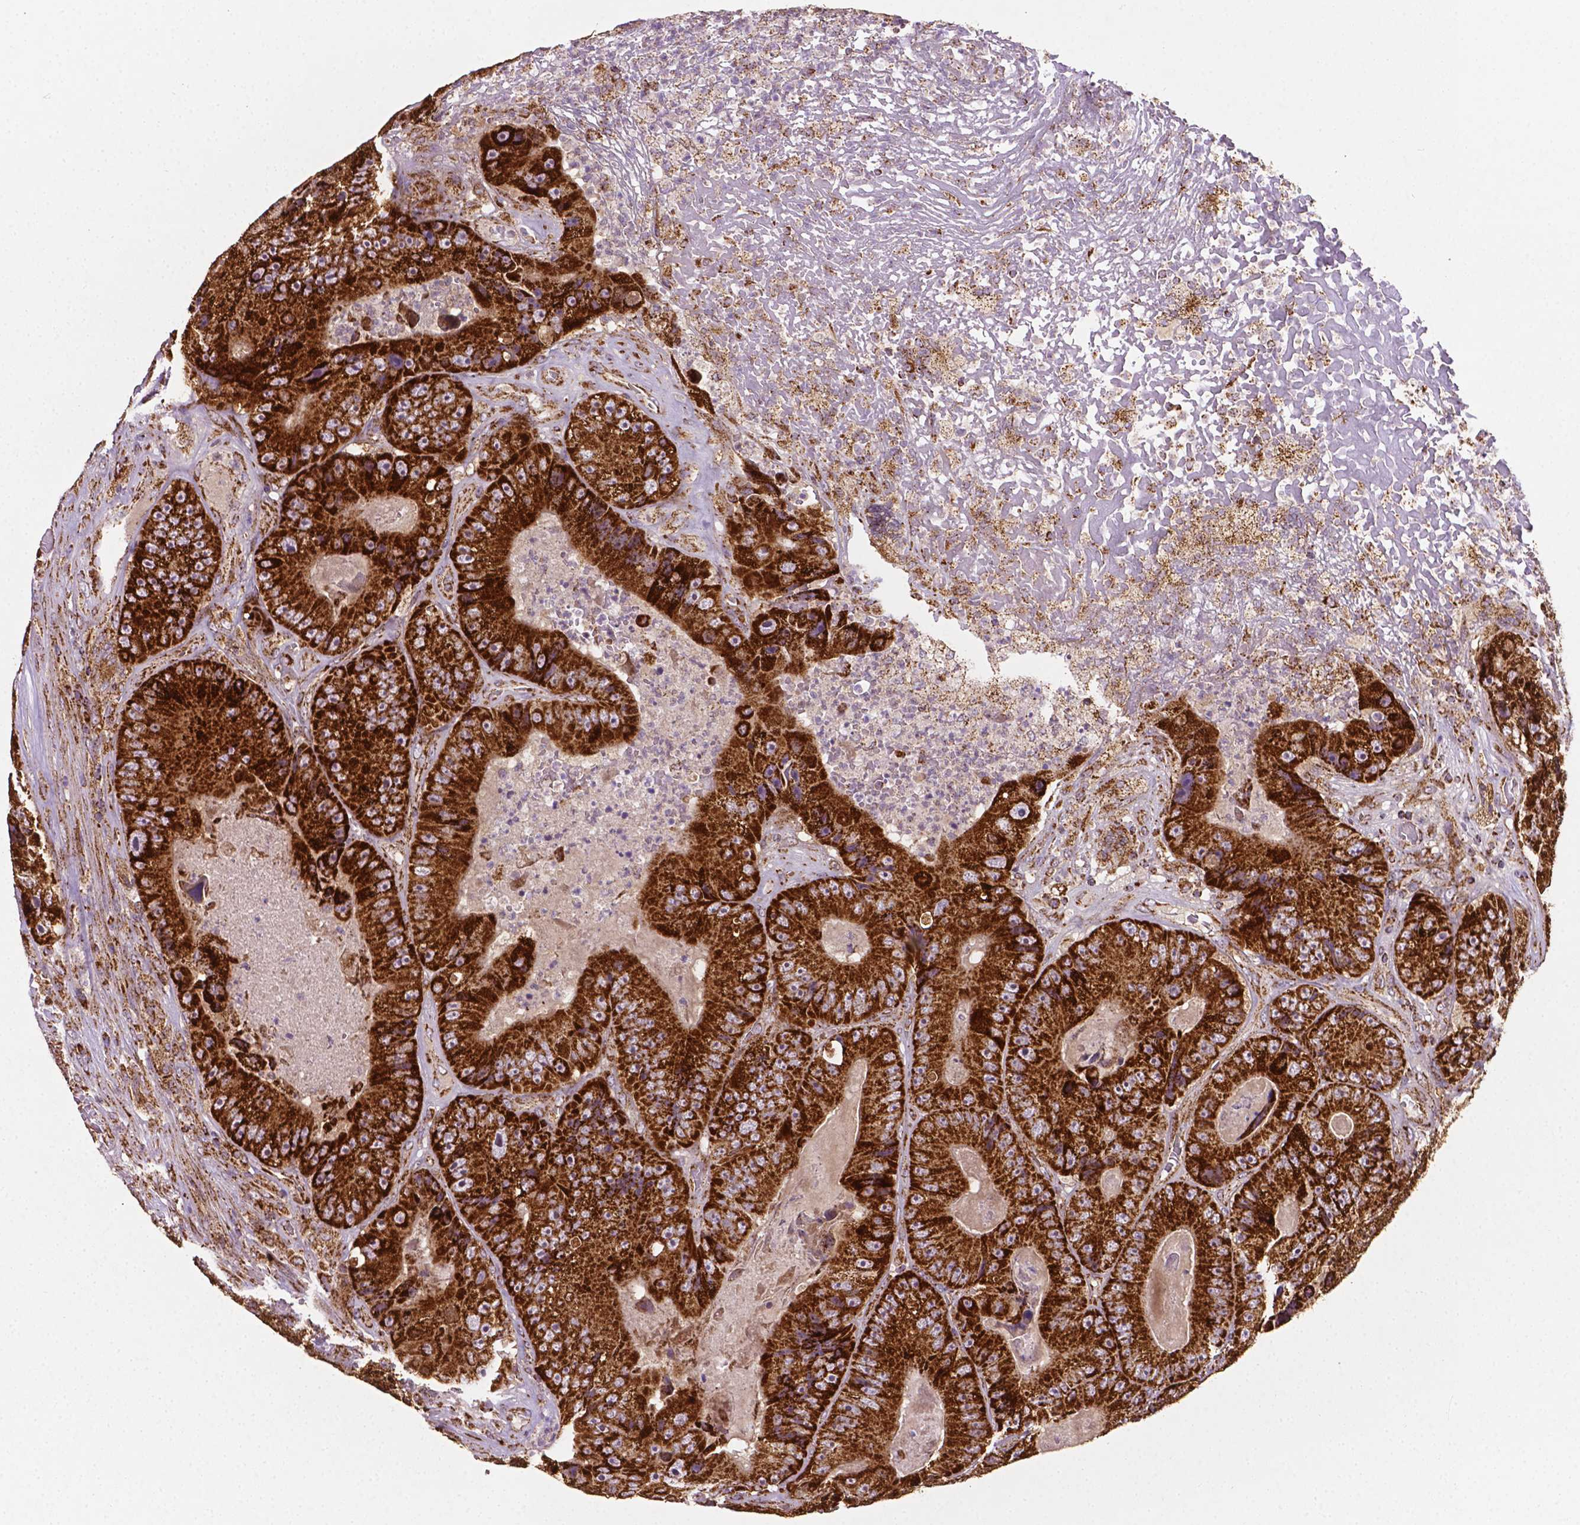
{"staining": {"intensity": "strong", "quantity": ">75%", "location": "cytoplasmic/membranous"}, "tissue": "colorectal cancer", "cell_type": "Tumor cells", "image_type": "cancer", "snomed": [{"axis": "morphology", "description": "Adenocarcinoma, NOS"}, {"axis": "topography", "description": "Colon"}], "caption": "An immunohistochemistry micrograph of neoplastic tissue is shown. Protein staining in brown shows strong cytoplasmic/membranous positivity in adenocarcinoma (colorectal) within tumor cells. The protein is shown in brown color, while the nuclei are stained blue.", "gene": "ILVBL", "patient": {"sex": "female", "age": 86}}